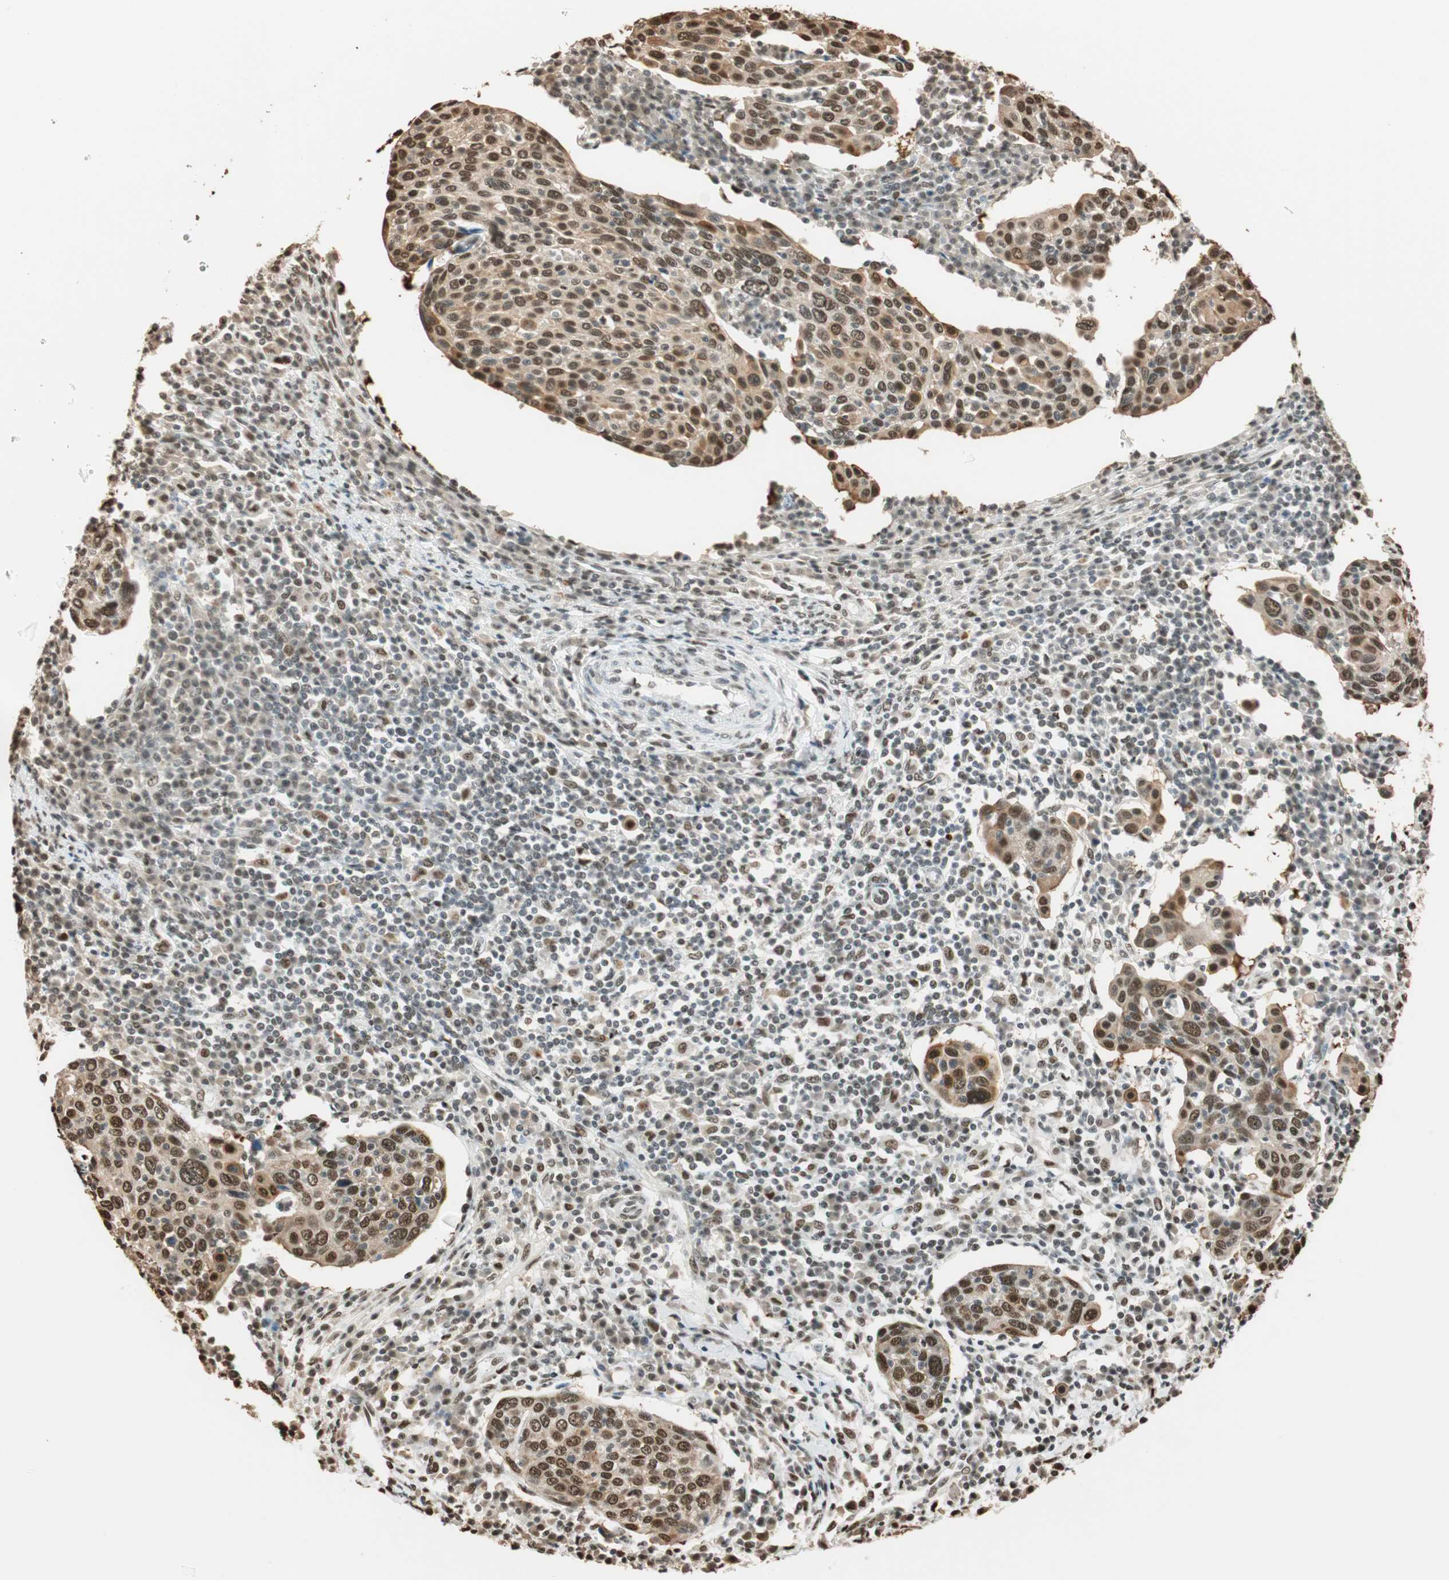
{"staining": {"intensity": "strong", "quantity": "25%-75%", "location": "cytoplasmic/membranous,nuclear"}, "tissue": "cervical cancer", "cell_type": "Tumor cells", "image_type": "cancer", "snomed": [{"axis": "morphology", "description": "Squamous cell carcinoma, NOS"}, {"axis": "topography", "description": "Cervix"}], "caption": "Cervical cancer (squamous cell carcinoma) stained with immunohistochemistry (IHC) reveals strong cytoplasmic/membranous and nuclear staining in approximately 25%-75% of tumor cells.", "gene": "FANCG", "patient": {"sex": "female", "age": 40}}